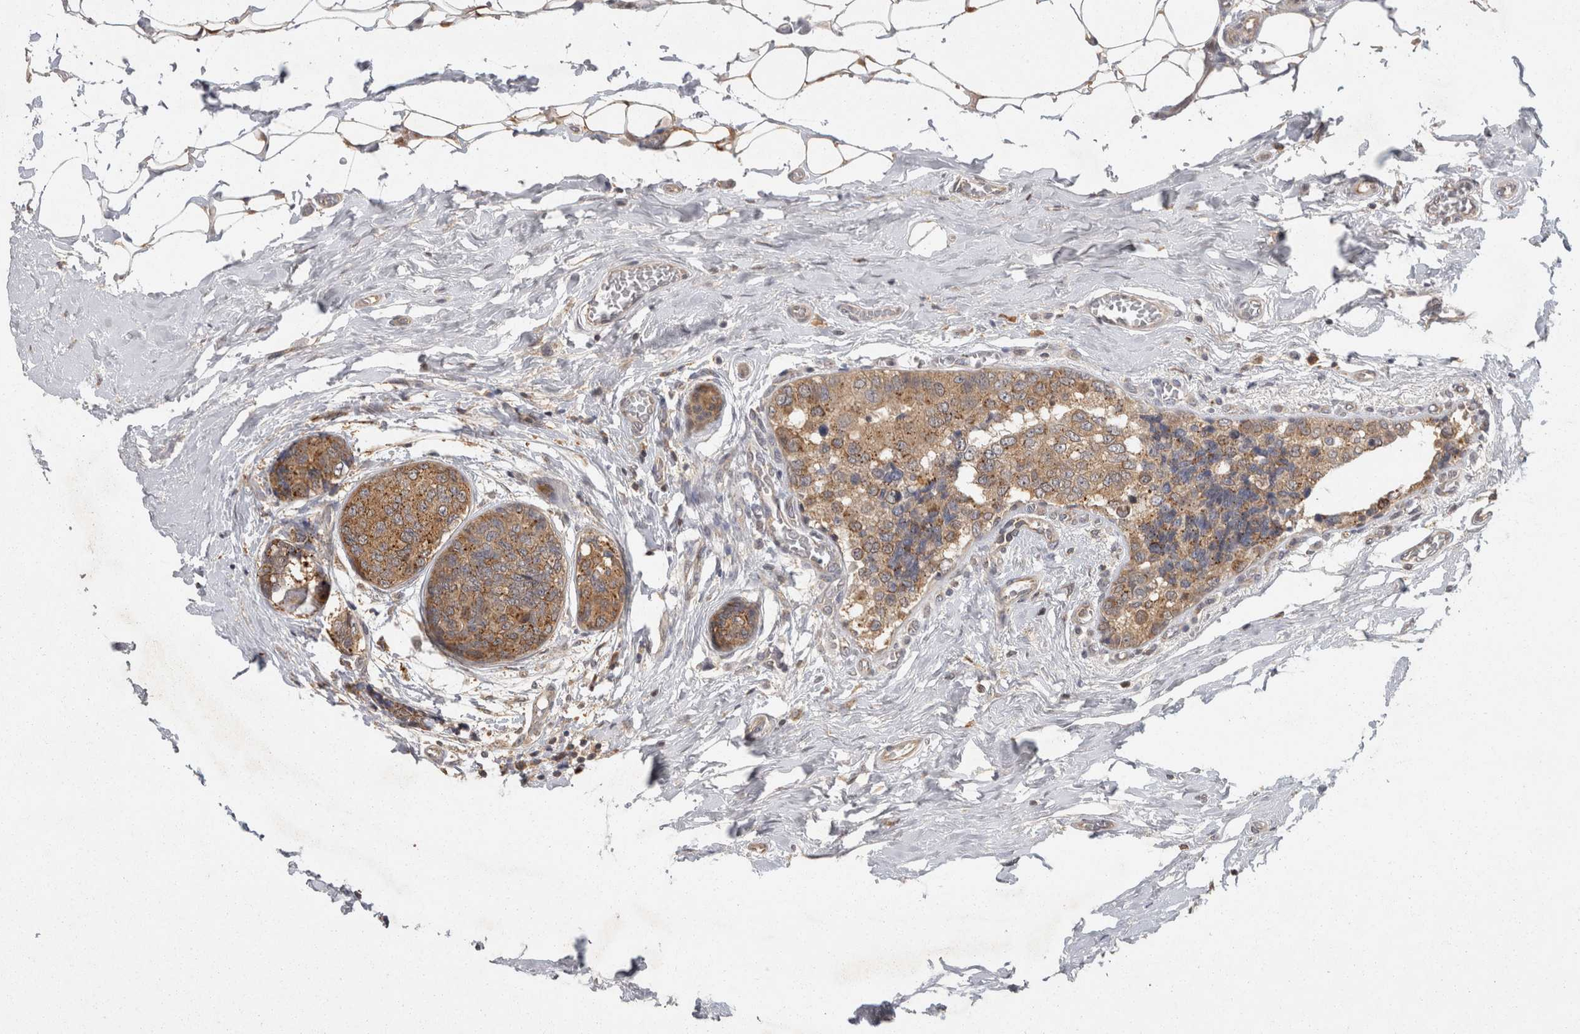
{"staining": {"intensity": "weak", "quantity": ">75%", "location": "cytoplasmic/membranous"}, "tissue": "breast cancer", "cell_type": "Tumor cells", "image_type": "cancer", "snomed": [{"axis": "morphology", "description": "Normal tissue, NOS"}, {"axis": "morphology", "description": "Duct carcinoma"}, {"axis": "topography", "description": "Breast"}], "caption": "Breast cancer stained with a brown dye demonstrates weak cytoplasmic/membranous positive positivity in approximately >75% of tumor cells.", "gene": "ACAT2", "patient": {"sex": "female", "age": 43}}